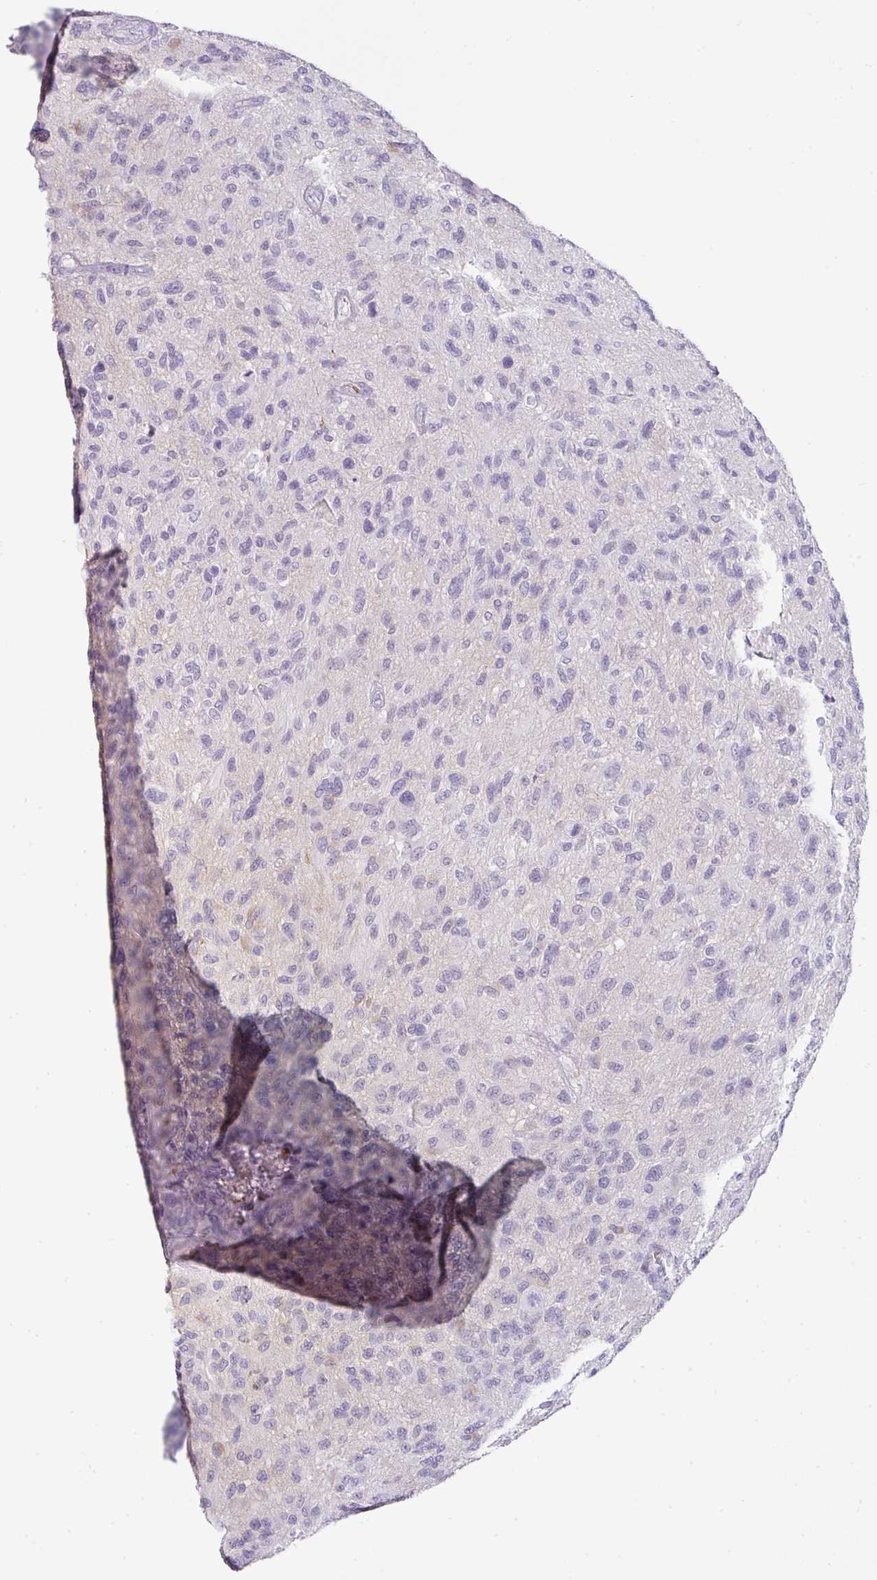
{"staining": {"intensity": "negative", "quantity": "none", "location": "none"}, "tissue": "glioma", "cell_type": "Tumor cells", "image_type": "cancer", "snomed": [{"axis": "morphology", "description": "Glioma, malignant, High grade"}, {"axis": "topography", "description": "Brain"}], "caption": "The IHC histopathology image has no significant staining in tumor cells of malignant glioma (high-grade) tissue. (DAB (3,3'-diaminobenzidine) IHC with hematoxylin counter stain).", "gene": "FGF17", "patient": {"sex": "male", "age": 47}}